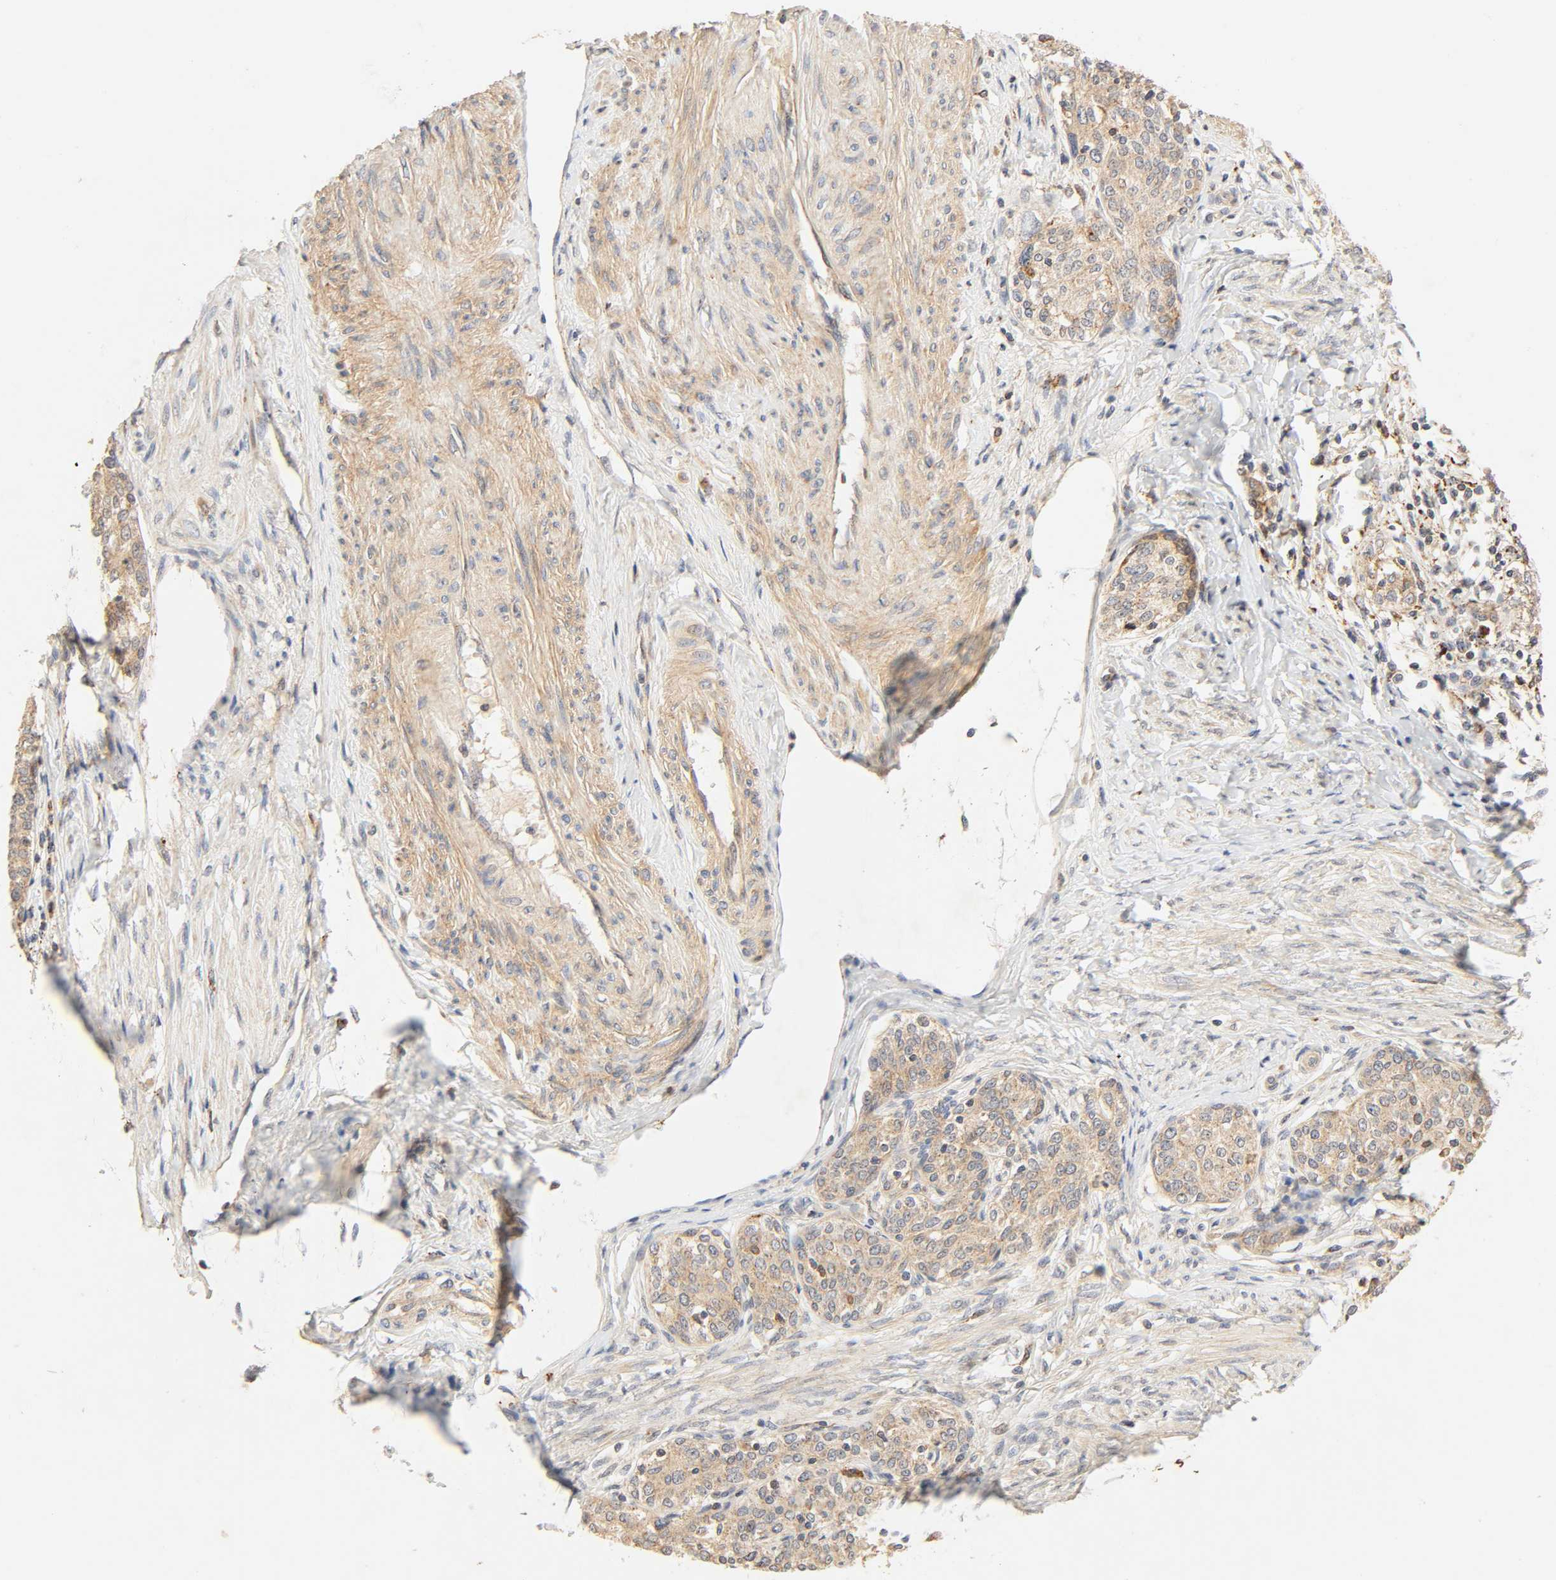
{"staining": {"intensity": "moderate", "quantity": ">75%", "location": "cytoplasmic/membranous"}, "tissue": "cervical cancer", "cell_type": "Tumor cells", "image_type": "cancer", "snomed": [{"axis": "morphology", "description": "Squamous cell carcinoma, NOS"}, {"axis": "morphology", "description": "Adenocarcinoma, NOS"}, {"axis": "topography", "description": "Cervix"}], "caption": "A histopathology image of human cervical cancer stained for a protein demonstrates moderate cytoplasmic/membranous brown staining in tumor cells. (Stains: DAB in brown, nuclei in blue, Microscopy: brightfield microscopy at high magnification).", "gene": "MAPK6", "patient": {"sex": "female", "age": 52}}